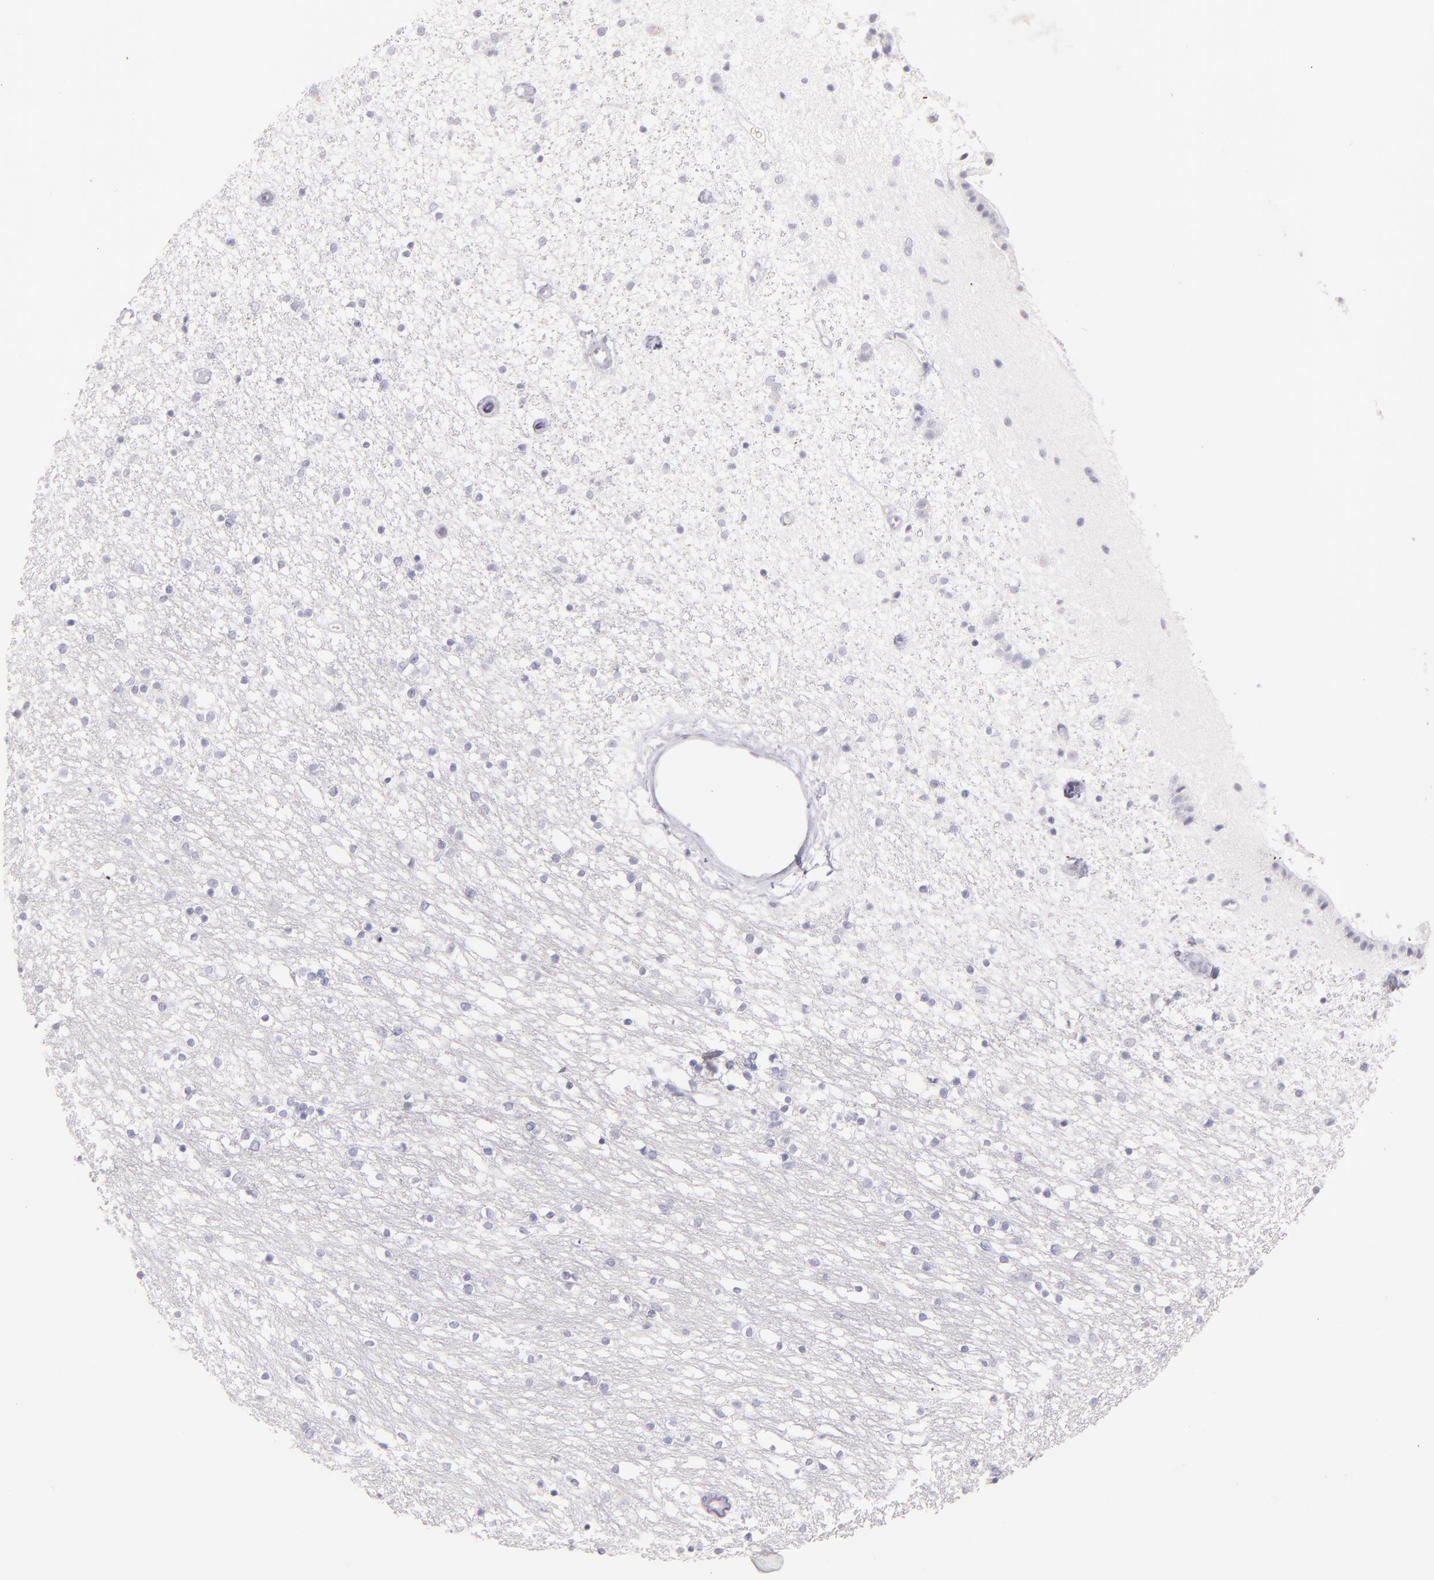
{"staining": {"intensity": "negative", "quantity": "none", "location": "none"}, "tissue": "caudate", "cell_type": "Glial cells", "image_type": "normal", "snomed": [{"axis": "morphology", "description": "Normal tissue, NOS"}, {"axis": "topography", "description": "Lateral ventricle wall"}], "caption": "This image is of benign caudate stained with immunohistochemistry to label a protein in brown with the nuclei are counter-stained blue. There is no expression in glial cells.", "gene": "FABP1", "patient": {"sex": "female", "age": 54}}